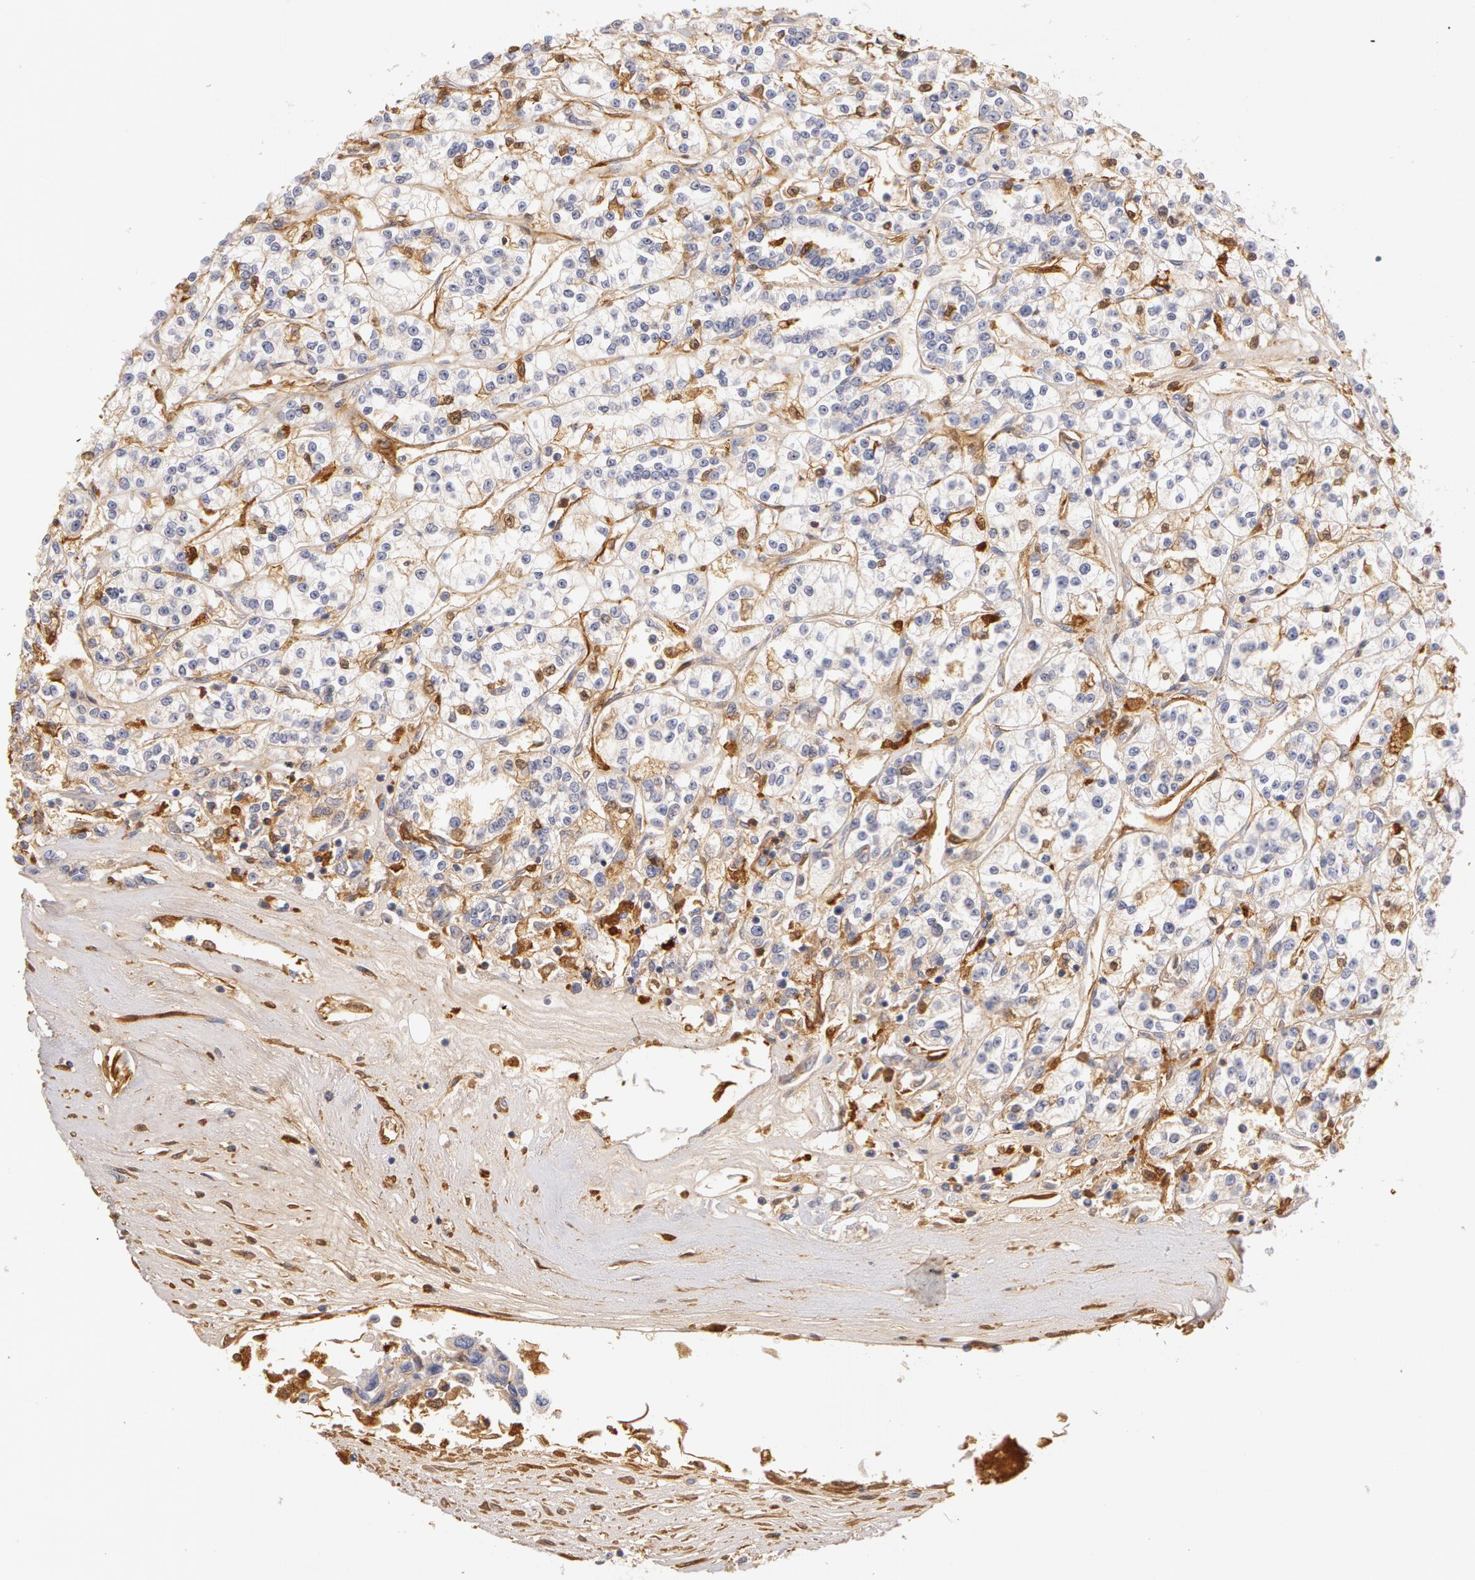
{"staining": {"intensity": "weak", "quantity": "25%-75%", "location": "cytoplasmic/membranous,nuclear"}, "tissue": "renal cancer", "cell_type": "Tumor cells", "image_type": "cancer", "snomed": [{"axis": "morphology", "description": "Adenocarcinoma, NOS"}, {"axis": "topography", "description": "Kidney"}], "caption": "DAB immunohistochemical staining of renal adenocarcinoma displays weak cytoplasmic/membranous and nuclear protein positivity in about 25%-75% of tumor cells. Immunohistochemistry (ihc) stains the protein of interest in brown and the nuclei are stained blue.", "gene": "GC", "patient": {"sex": "female", "age": 76}}